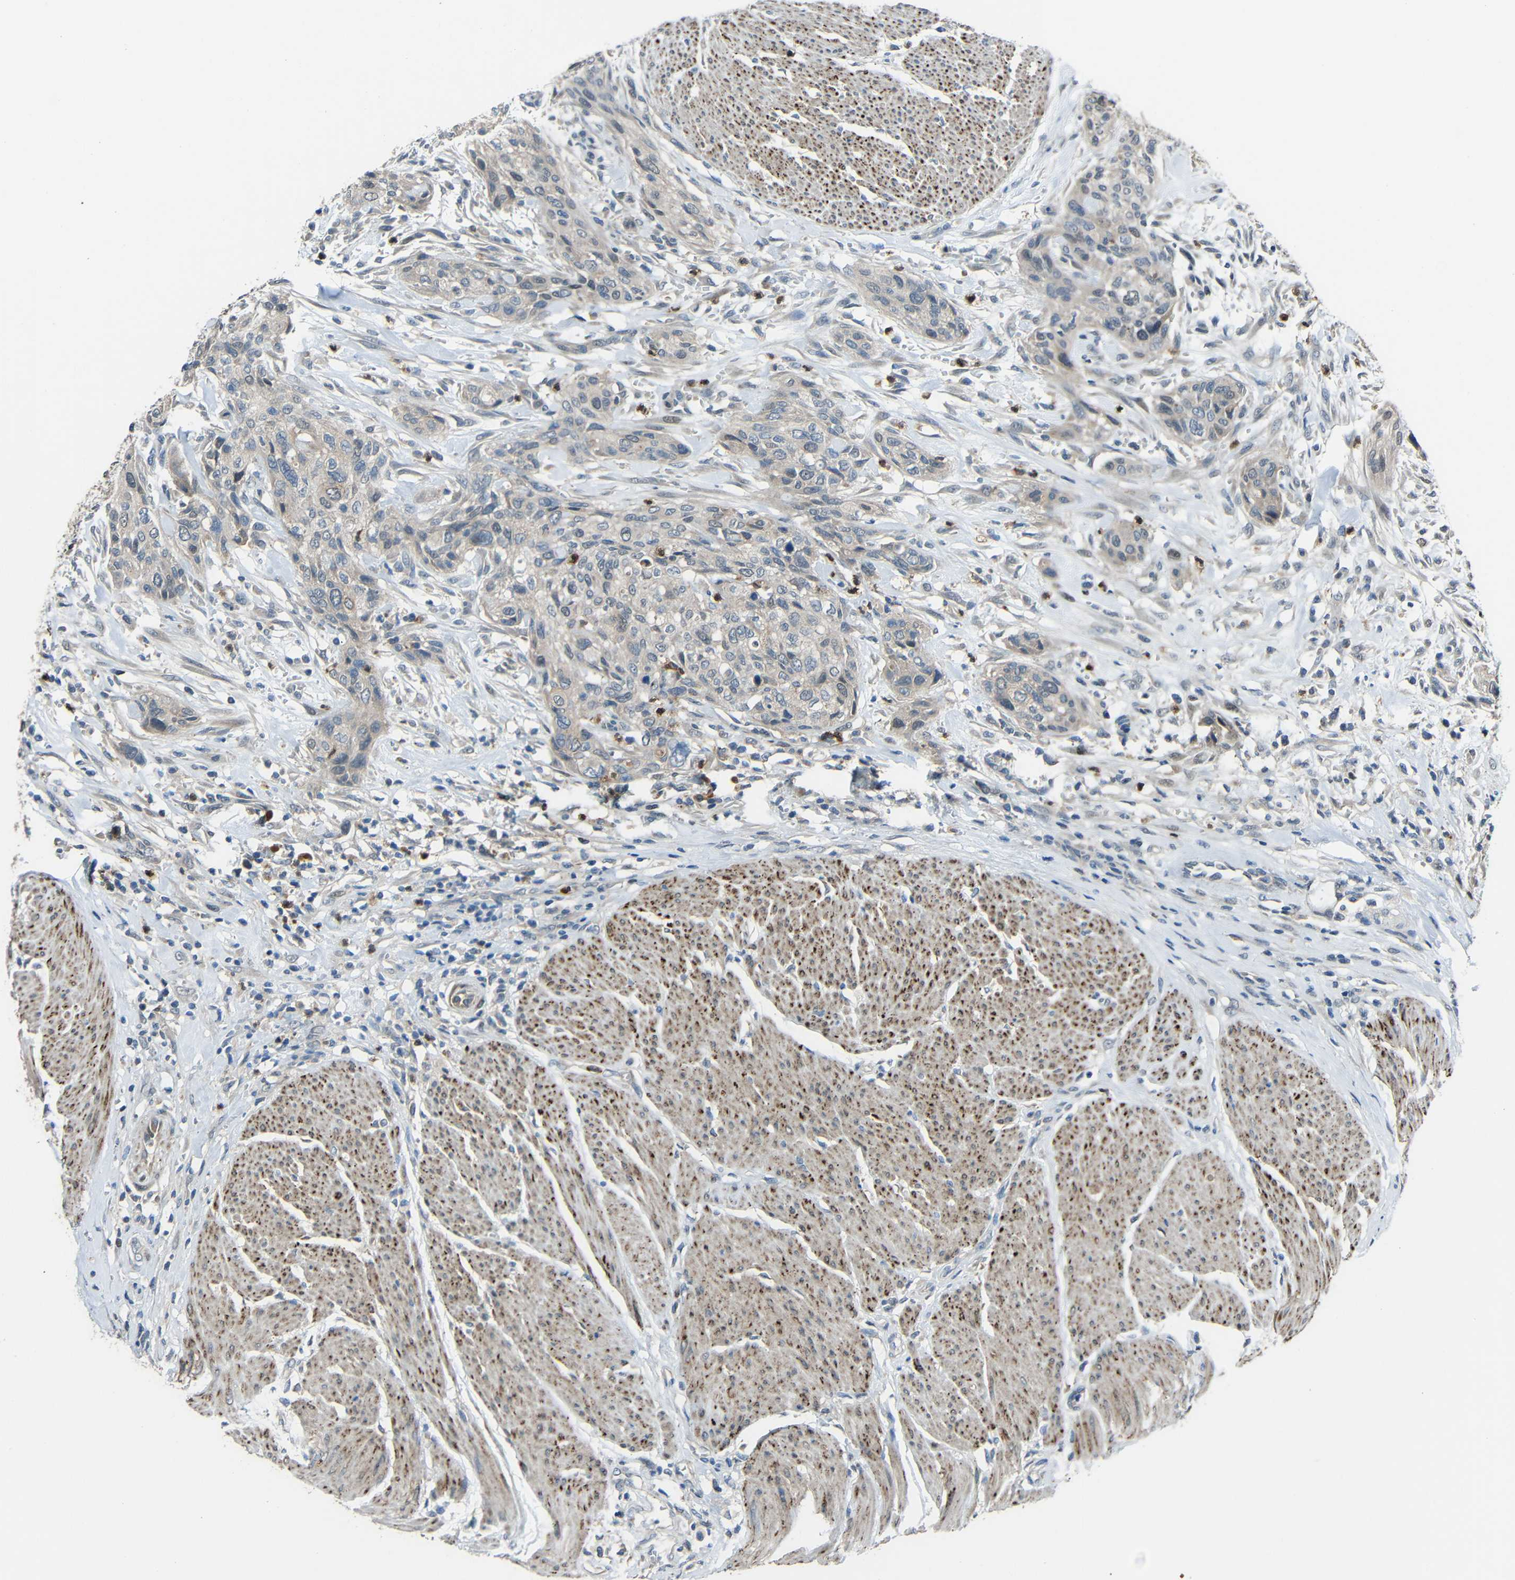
{"staining": {"intensity": "negative", "quantity": "none", "location": "none"}, "tissue": "urothelial cancer", "cell_type": "Tumor cells", "image_type": "cancer", "snomed": [{"axis": "morphology", "description": "Urothelial carcinoma, High grade"}, {"axis": "topography", "description": "Urinary bladder"}], "caption": "This is an immunohistochemistry (IHC) photomicrograph of high-grade urothelial carcinoma. There is no staining in tumor cells.", "gene": "STBD1", "patient": {"sex": "male", "age": 35}}